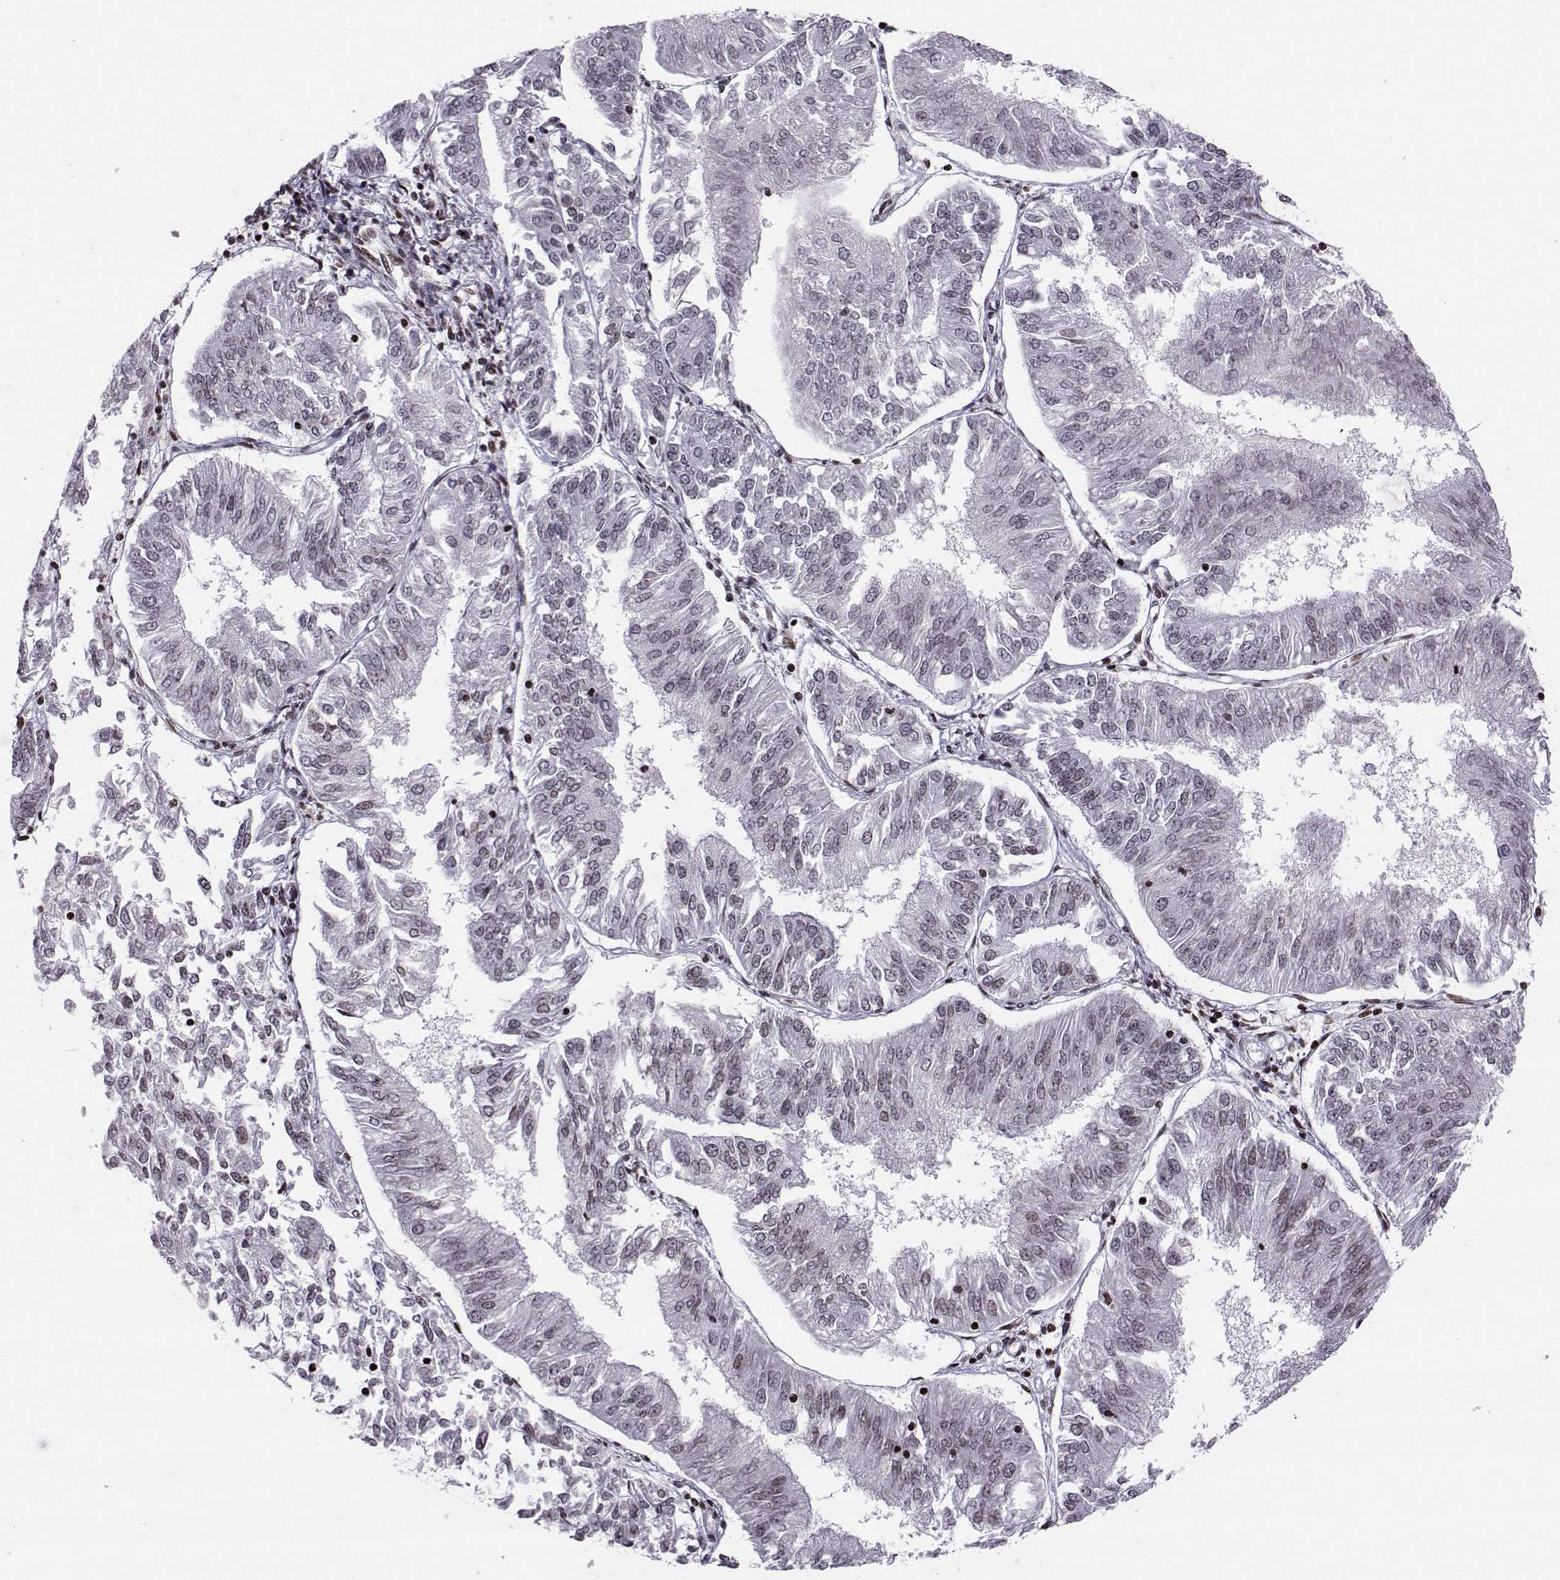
{"staining": {"intensity": "negative", "quantity": "none", "location": "none"}, "tissue": "endometrial cancer", "cell_type": "Tumor cells", "image_type": "cancer", "snomed": [{"axis": "morphology", "description": "Adenocarcinoma, NOS"}, {"axis": "topography", "description": "Endometrium"}], "caption": "Immunohistochemistry (IHC) of human adenocarcinoma (endometrial) displays no positivity in tumor cells.", "gene": "ZNF19", "patient": {"sex": "female", "age": 58}}